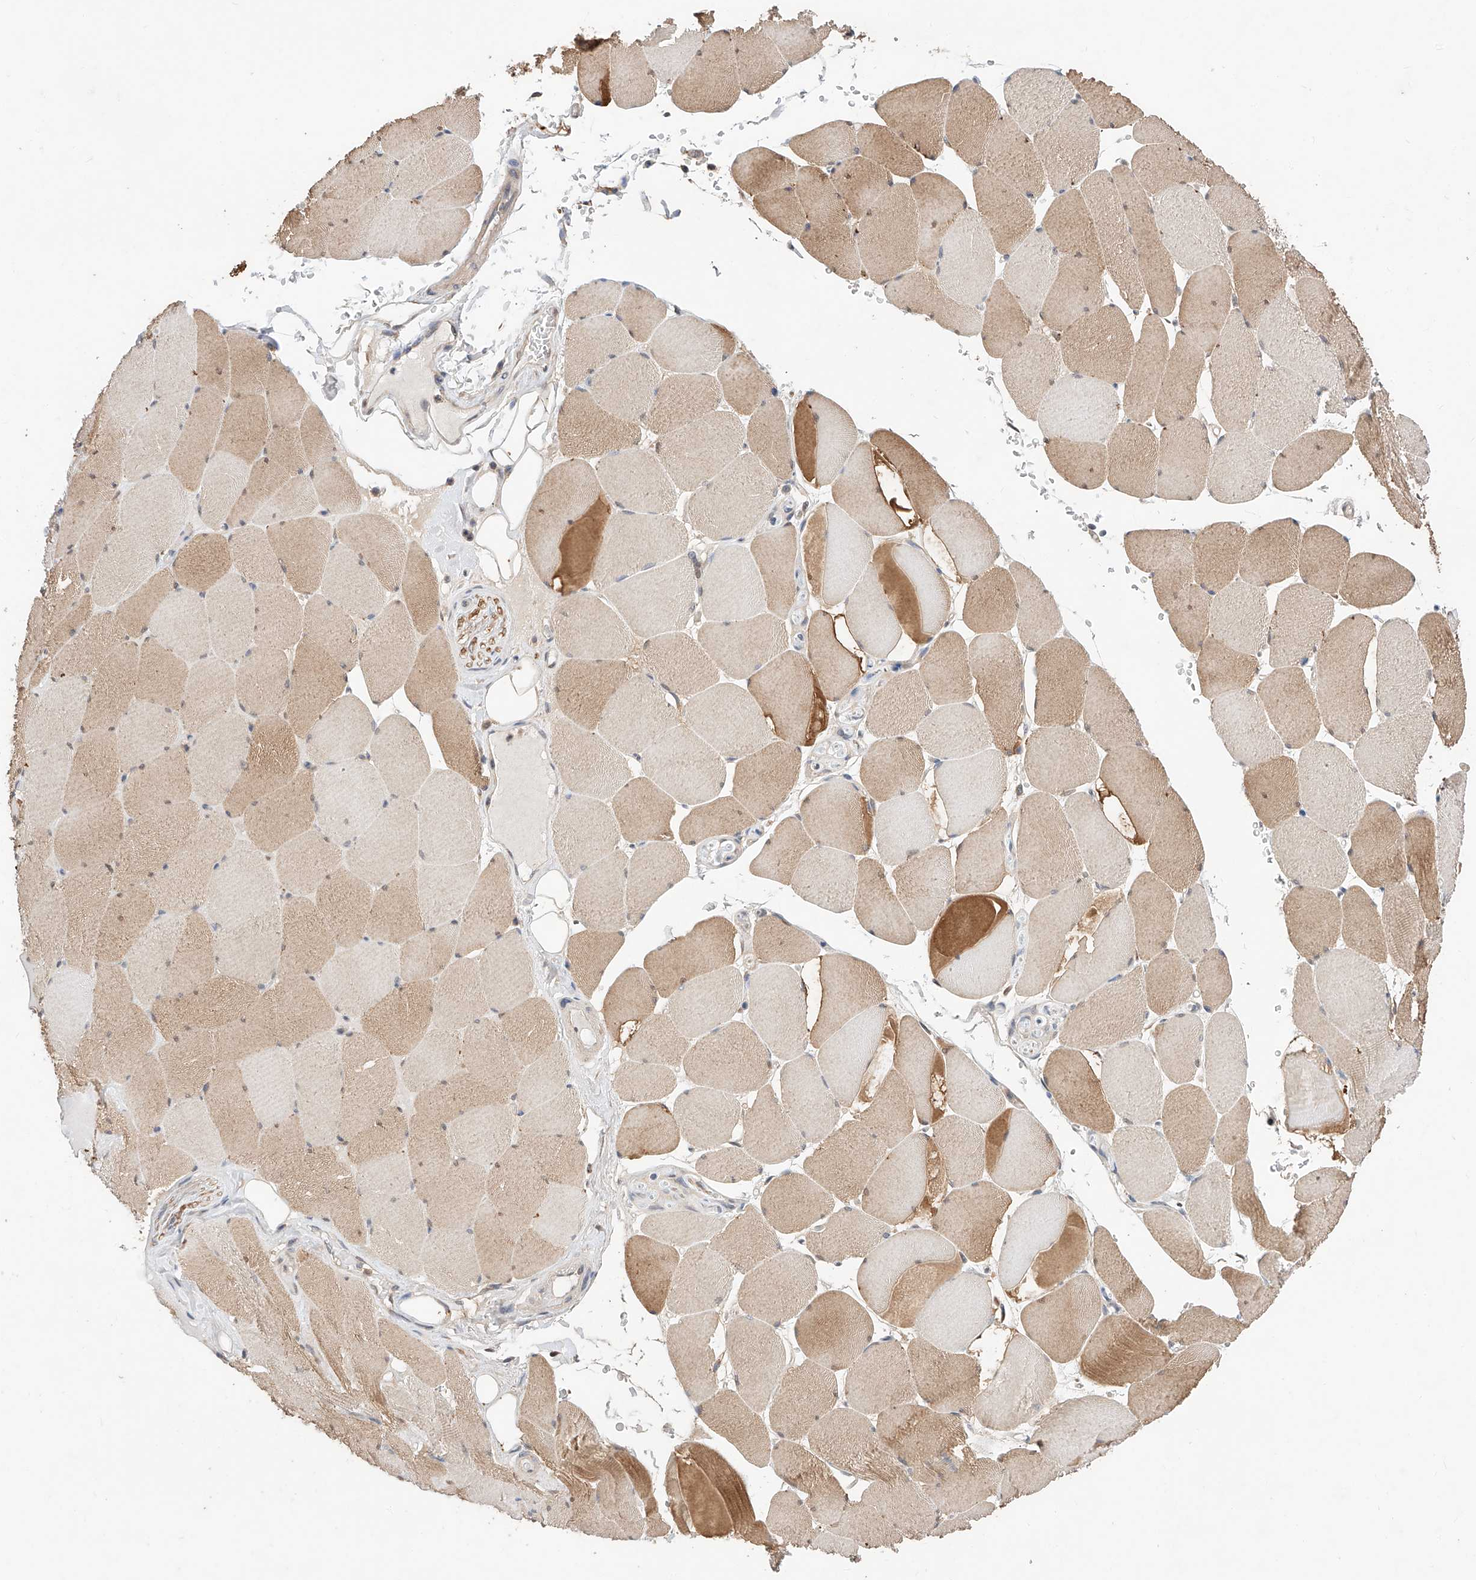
{"staining": {"intensity": "moderate", "quantity": "25%-75%", "location": "cytoplasmic/membranous,nuclear"}, "tissue": "skeletal muscle", "cell_type": "Myocytes", "image_type": "normal", "snomed": [{"axis": "morphology", "description": "Normal tissue, NOS"}, {"axis": "topography", "description": "Skeletal muscle"}, {"axis": "topography", "description": "Head-Neck"}], "caption": "An immunohistochemistry image of normal tissue is shown. Protein staining in brown highlights moderate cytoplasmic/membranous,nuclear positivity in skeletal muscle within myocytes.", "gene": "ZSCAN4", "patient": {"sex": "male", "age": 66}}